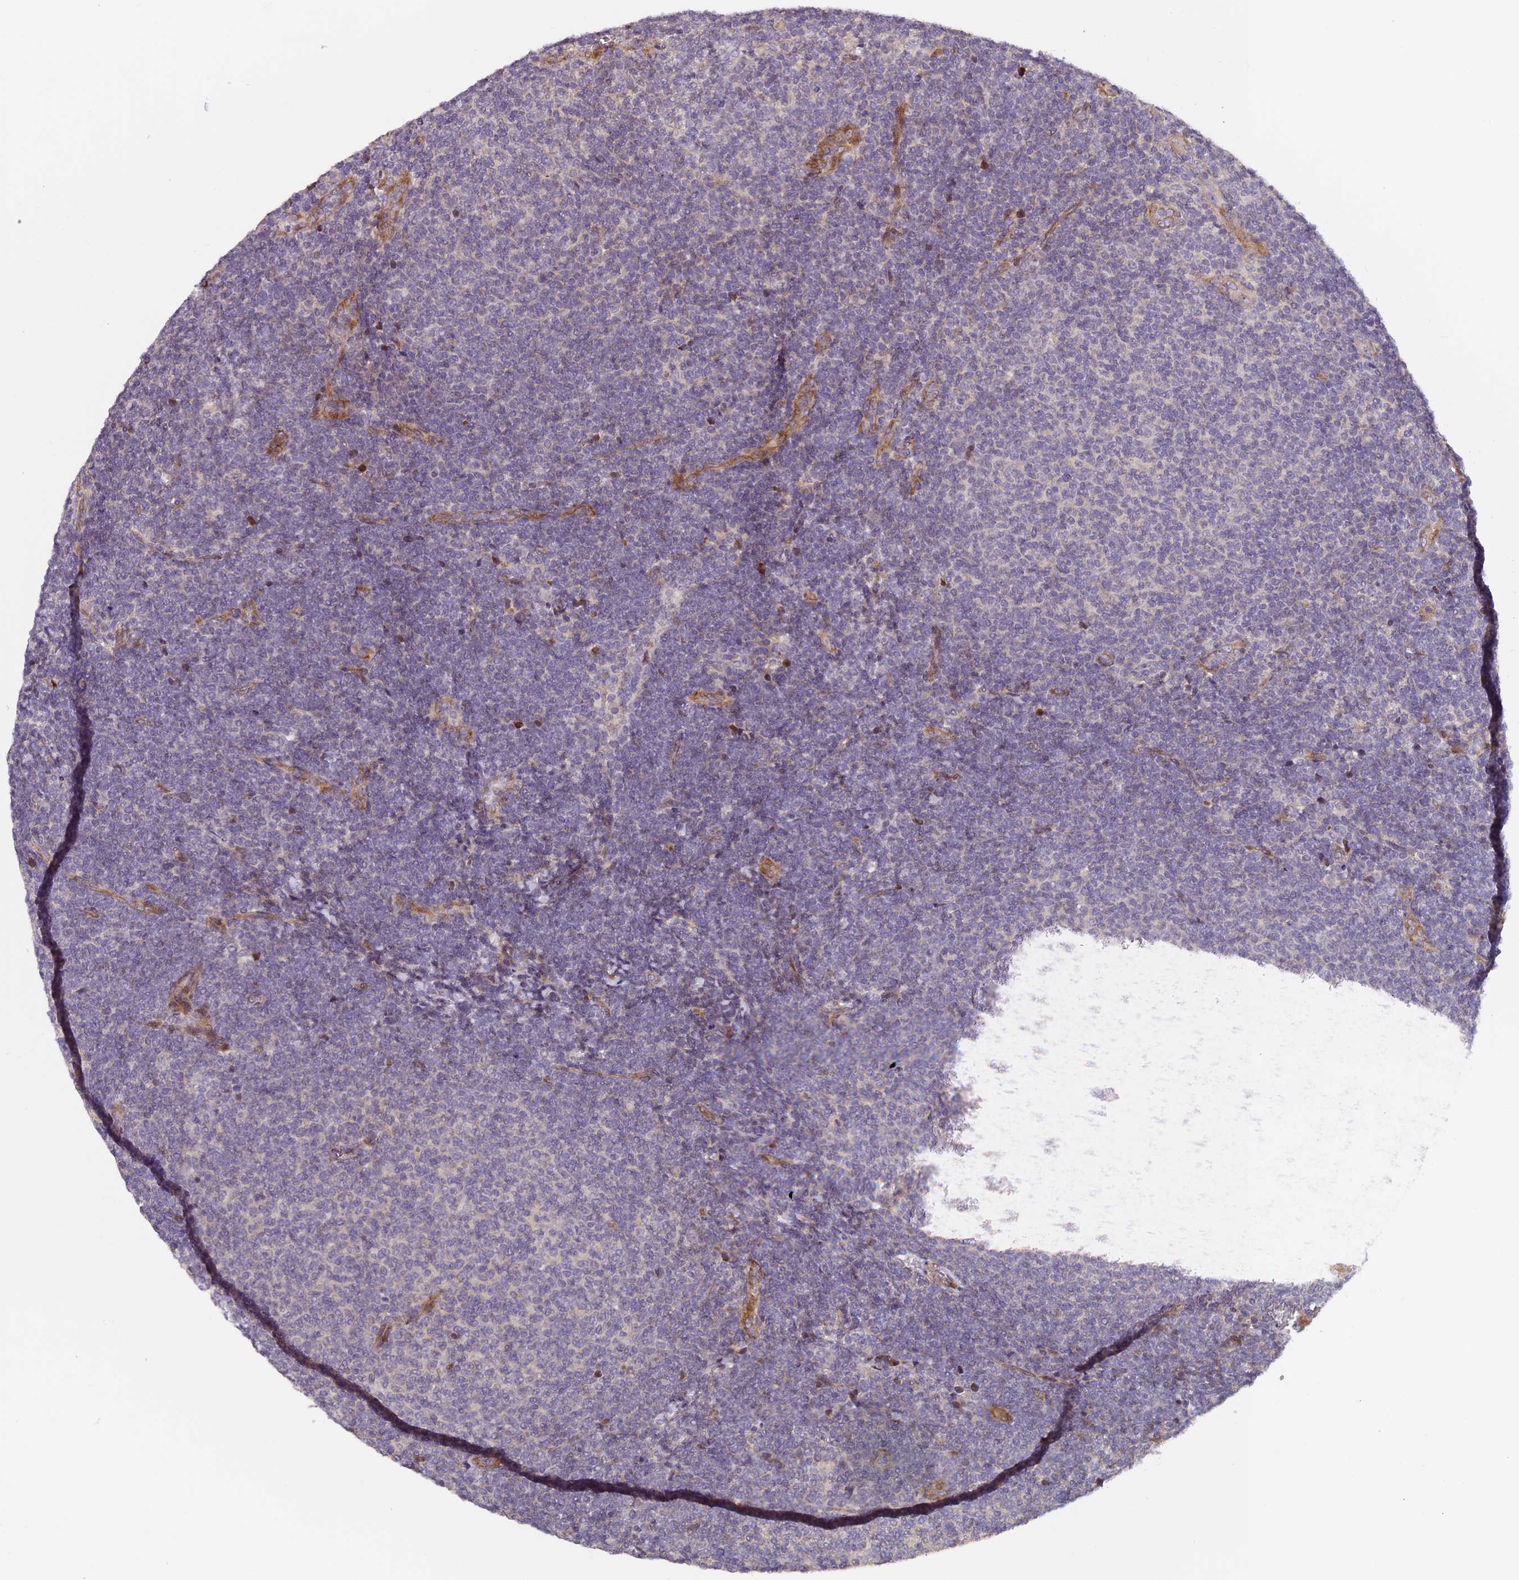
{"staining": {"intensity": "negative", "quantity": "none", "location": "none"}, "tissue": "lymphoma", "cell_type": "Tumor cells", "image_type": "cancer", "snomed": [{"axis": "morphology", "description": "Malignant lymphoma, non-Hodgkin's type, Low grade"}, {"axis": "topography", "description": "Lymph node"}], "caption": "This is an immunohistochemistry image of lymphoma. There is no expression in tumor cells.", "gene": "RAB28", "patient": {"sex": "male", "age": 66}}